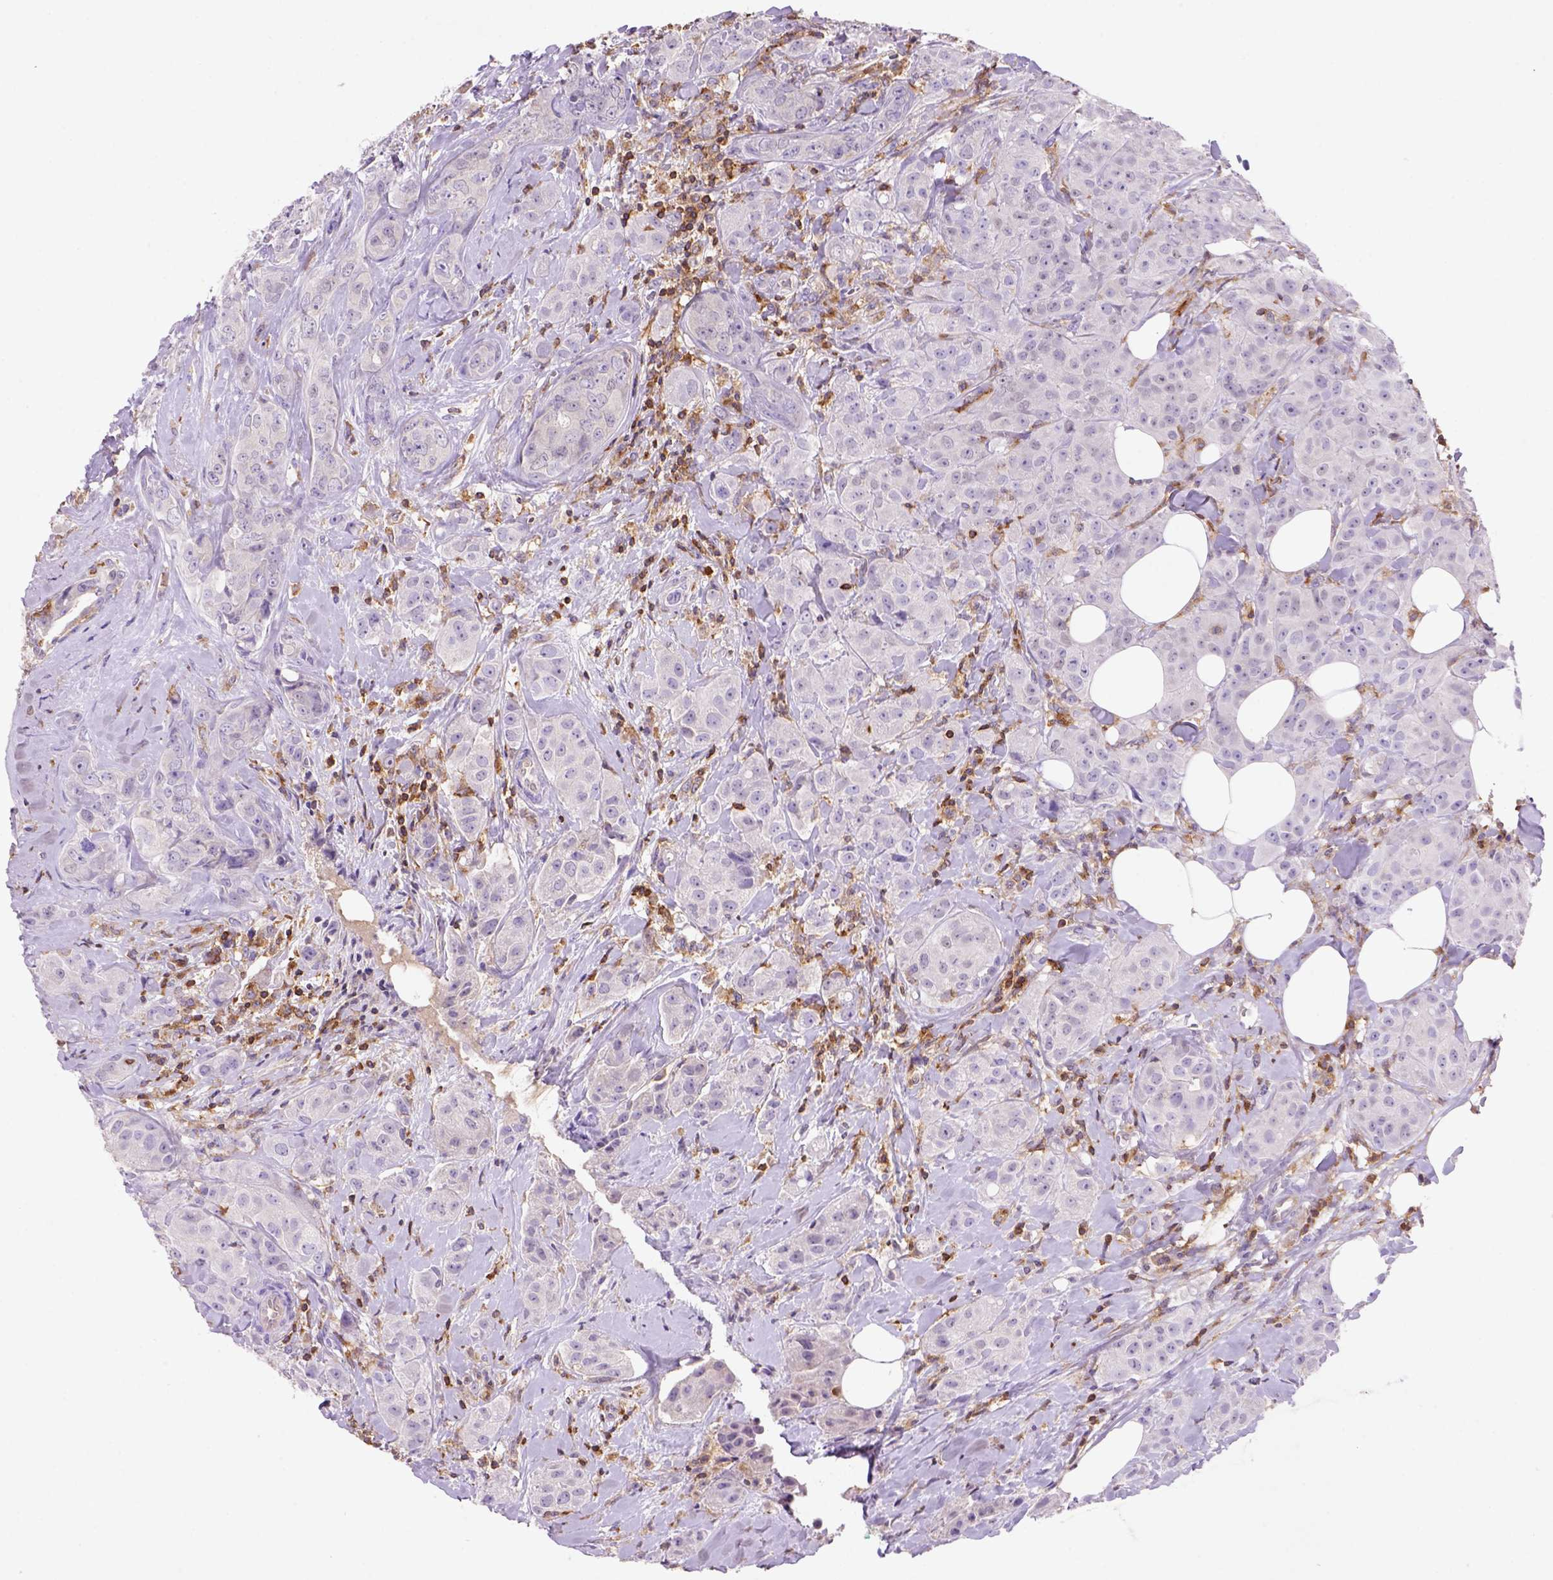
{"staining": {"intensity": "negative", "quantity": "none", "location": "none"}, "tissue": "breast cancer", "cell_type": "Tumor cells", "image_type": "cancer", "snomed": [{"axis": "morphology", "description": "Duct carcinoma"}, {"axis": "topography", "description": "Breast"}], "caption": "A high-resolution micrograph shows IHC staining of breast intraductal carcinoma, which demonstrates no significant expression in tumor cells. The staining was performed using DAB (3,3'-diaminobenzidine) to visualize the protein expression in brown, while the nuclei were stained in blue with hematoxylin (Magnification: 20x).", "gene": "INPP5D", "patient": {"sex": "female", "age": 43}}